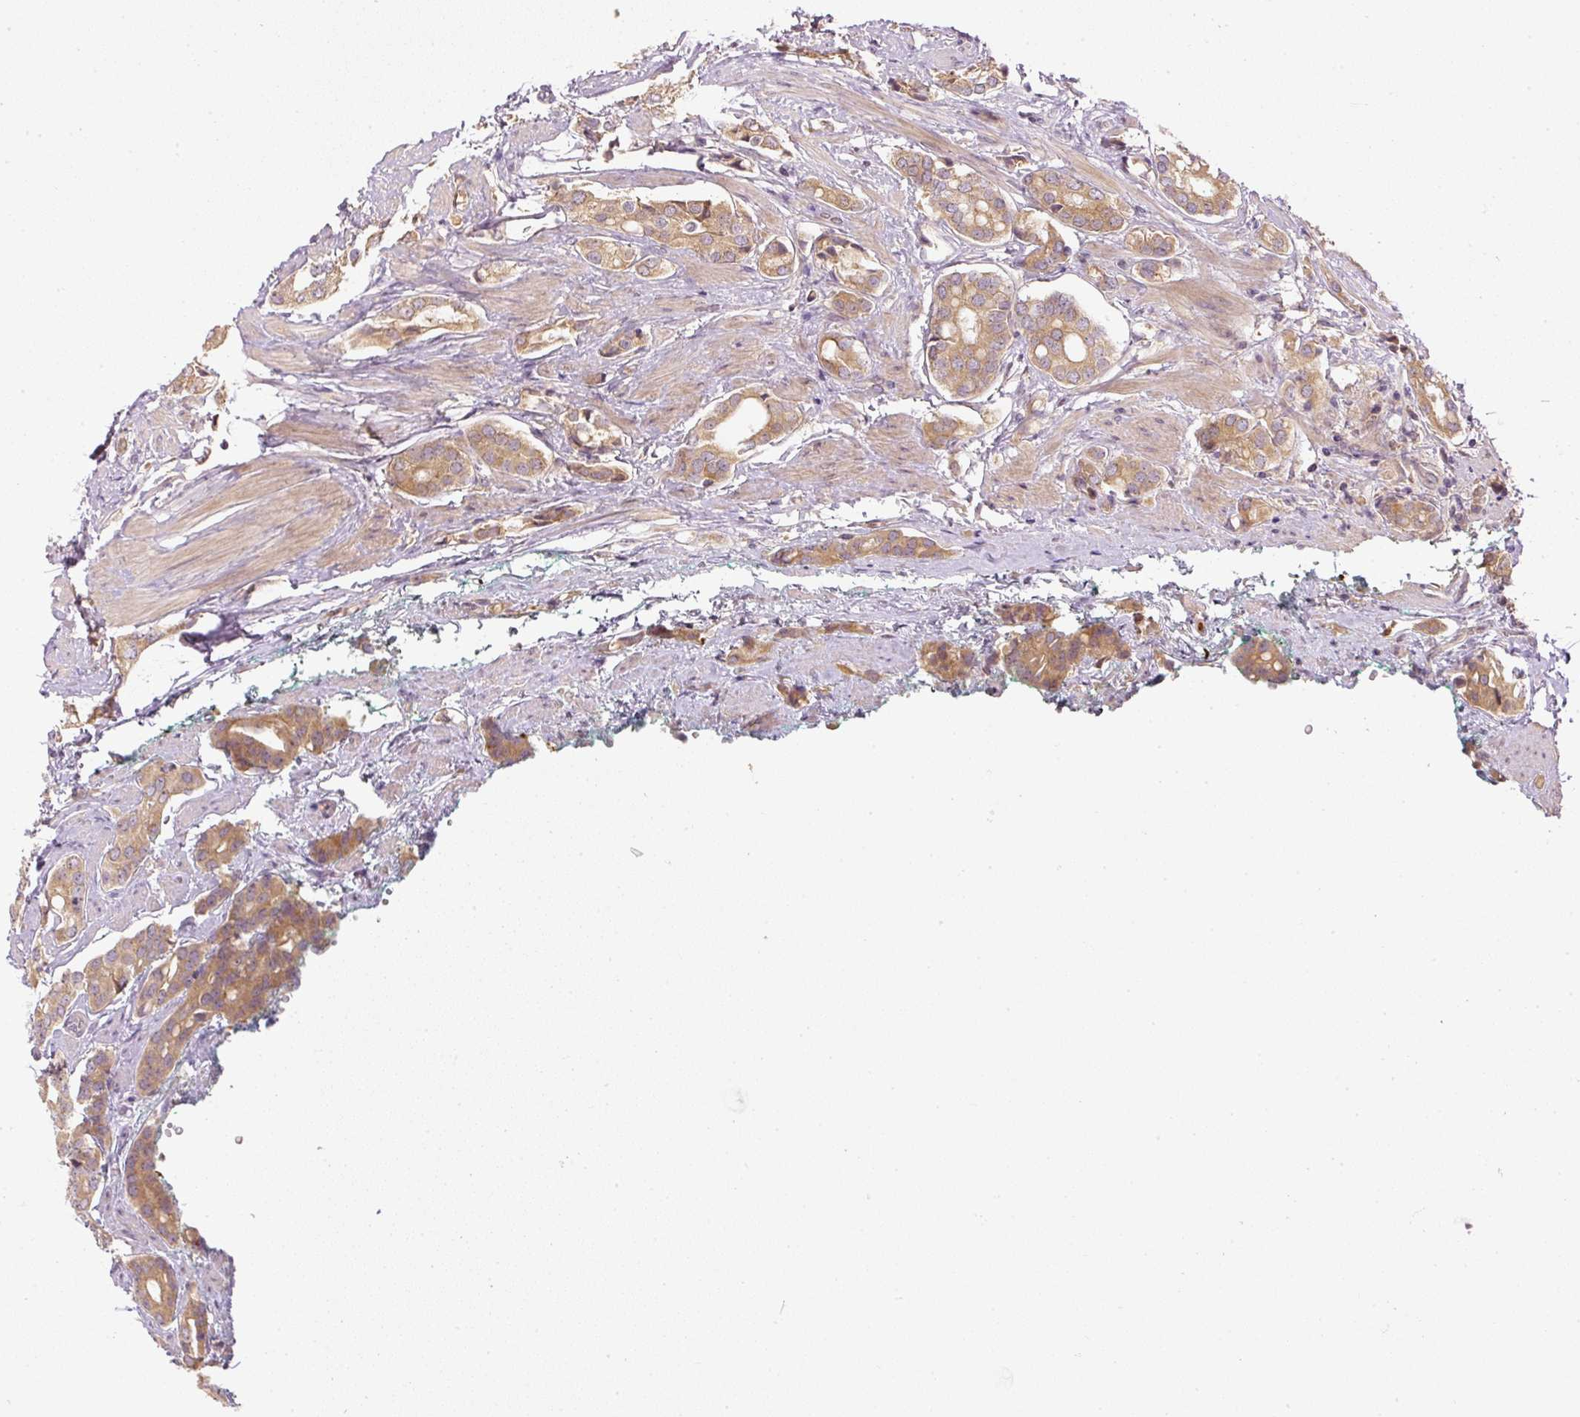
{"staining": {"intensity": "moderate", "quantity": ">75%", "location": "cytoplasmic/membranous"}, "tissue": "prostate cancer", "cell_type": "Tumor cells", "image_type": "cancer", "snomed": [{"axis": "morphology", "description": "Adenocarcinoma, High grade"}, {"axis": "topography", "description": "Prostate"}], "caption": "The image demonstrates immunohistochemical staining of prostate cancer. There is moderate cytoplasmic/membranous positivity is seen in approximately >75% of tumor cells.", "gene": "CTTNBP2", "patient": {"sex": "male", "age": 71}}